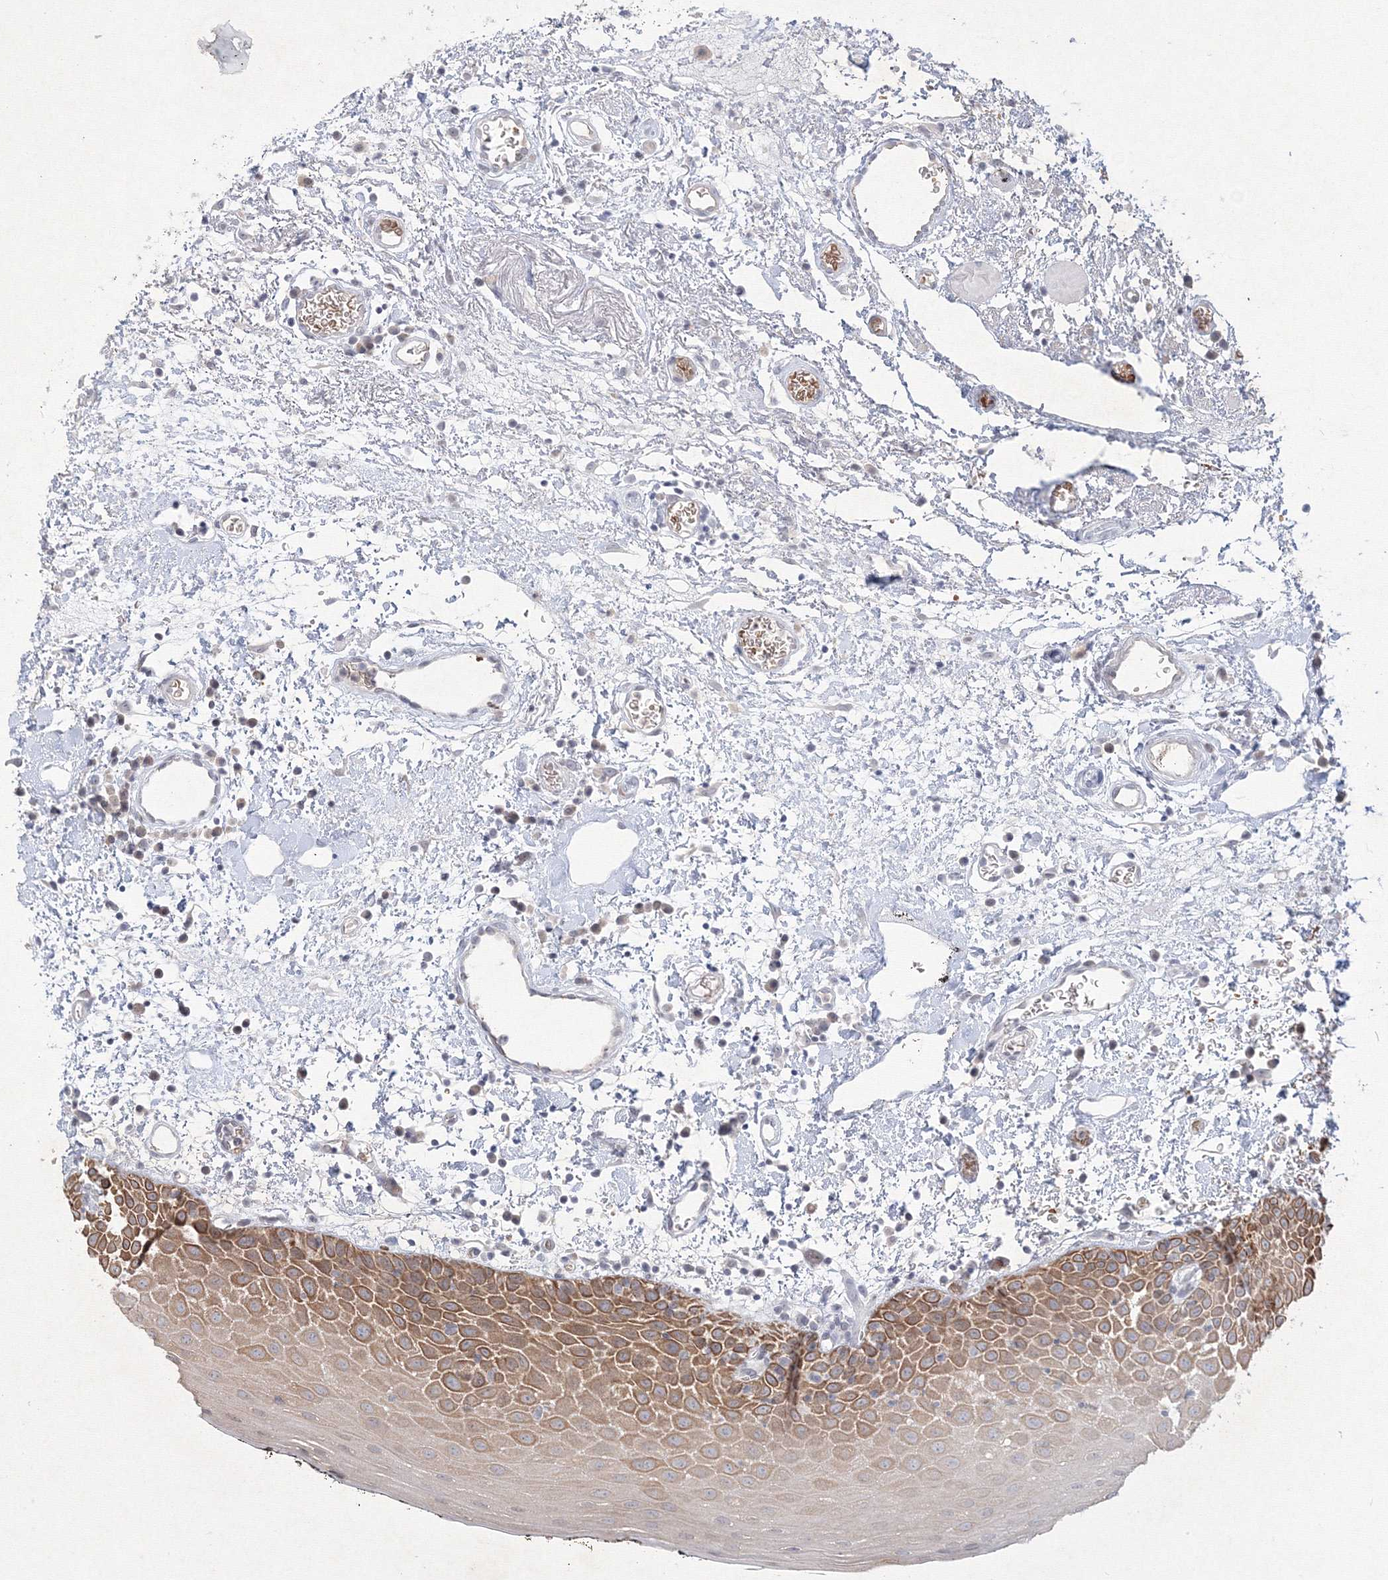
{"staining": {"intensity": "moderate", "quantity": "25%-75%", "location": "cytoplasmic/membranous"}, "tissue": "oral mucosa", "cell_type": "Squamous epithelial cells", "image_type": "normal", "snomed": [{"axis": "morphology", "description": "Normal tissue, NOS"}, {"axis": "topography", "description": "Oral tissue"}], "caption": "Moderate cytoplasmic/membranous staining is appreciated in approximately 25%-75% of squamous epithelial cells in unremarkable oral mucosa.", "gene": "NXPE3", "patient": {"sex": "male", "age": 74}}